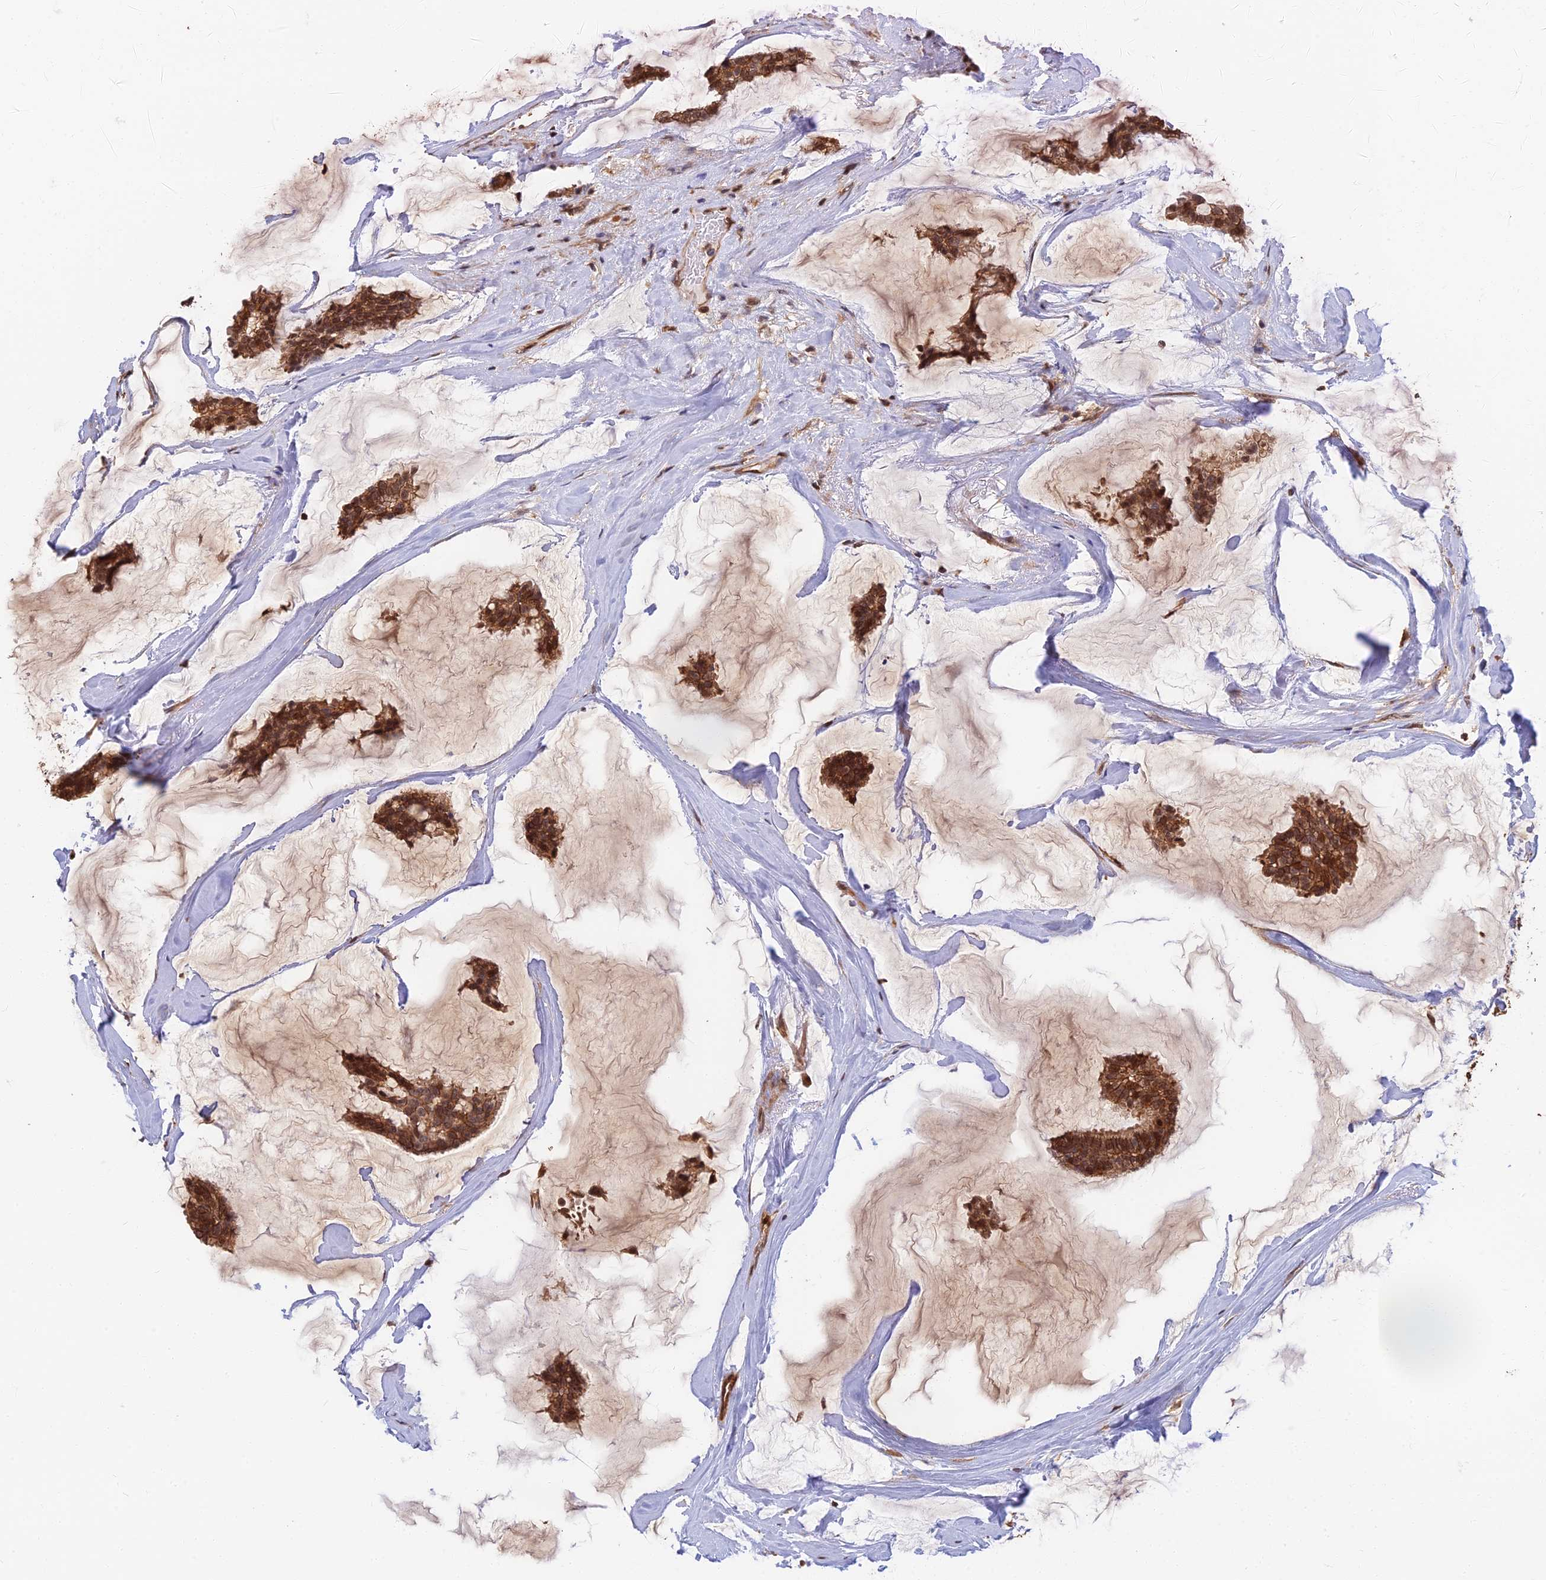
{"staining": {"intensity": "strong", "quantity": ">75%", "location": "cytoplasmic/membranous,nuclear"}, "tissue": "breast cancer", "cell_type": "Tumor cells", "image_type": "cancer", "snomed": [{"axis": "morphology", "description": "Duct carcinoma"}, {"axis": "topography", "description": "Breast"}], "caption": "Human breast cancer (invasive ductal carcinoma) stained with a protein marker reveals strong staining in tumor cells.", "gene": "LRRN3", "patient": {"sex": "female", "age": 93}}